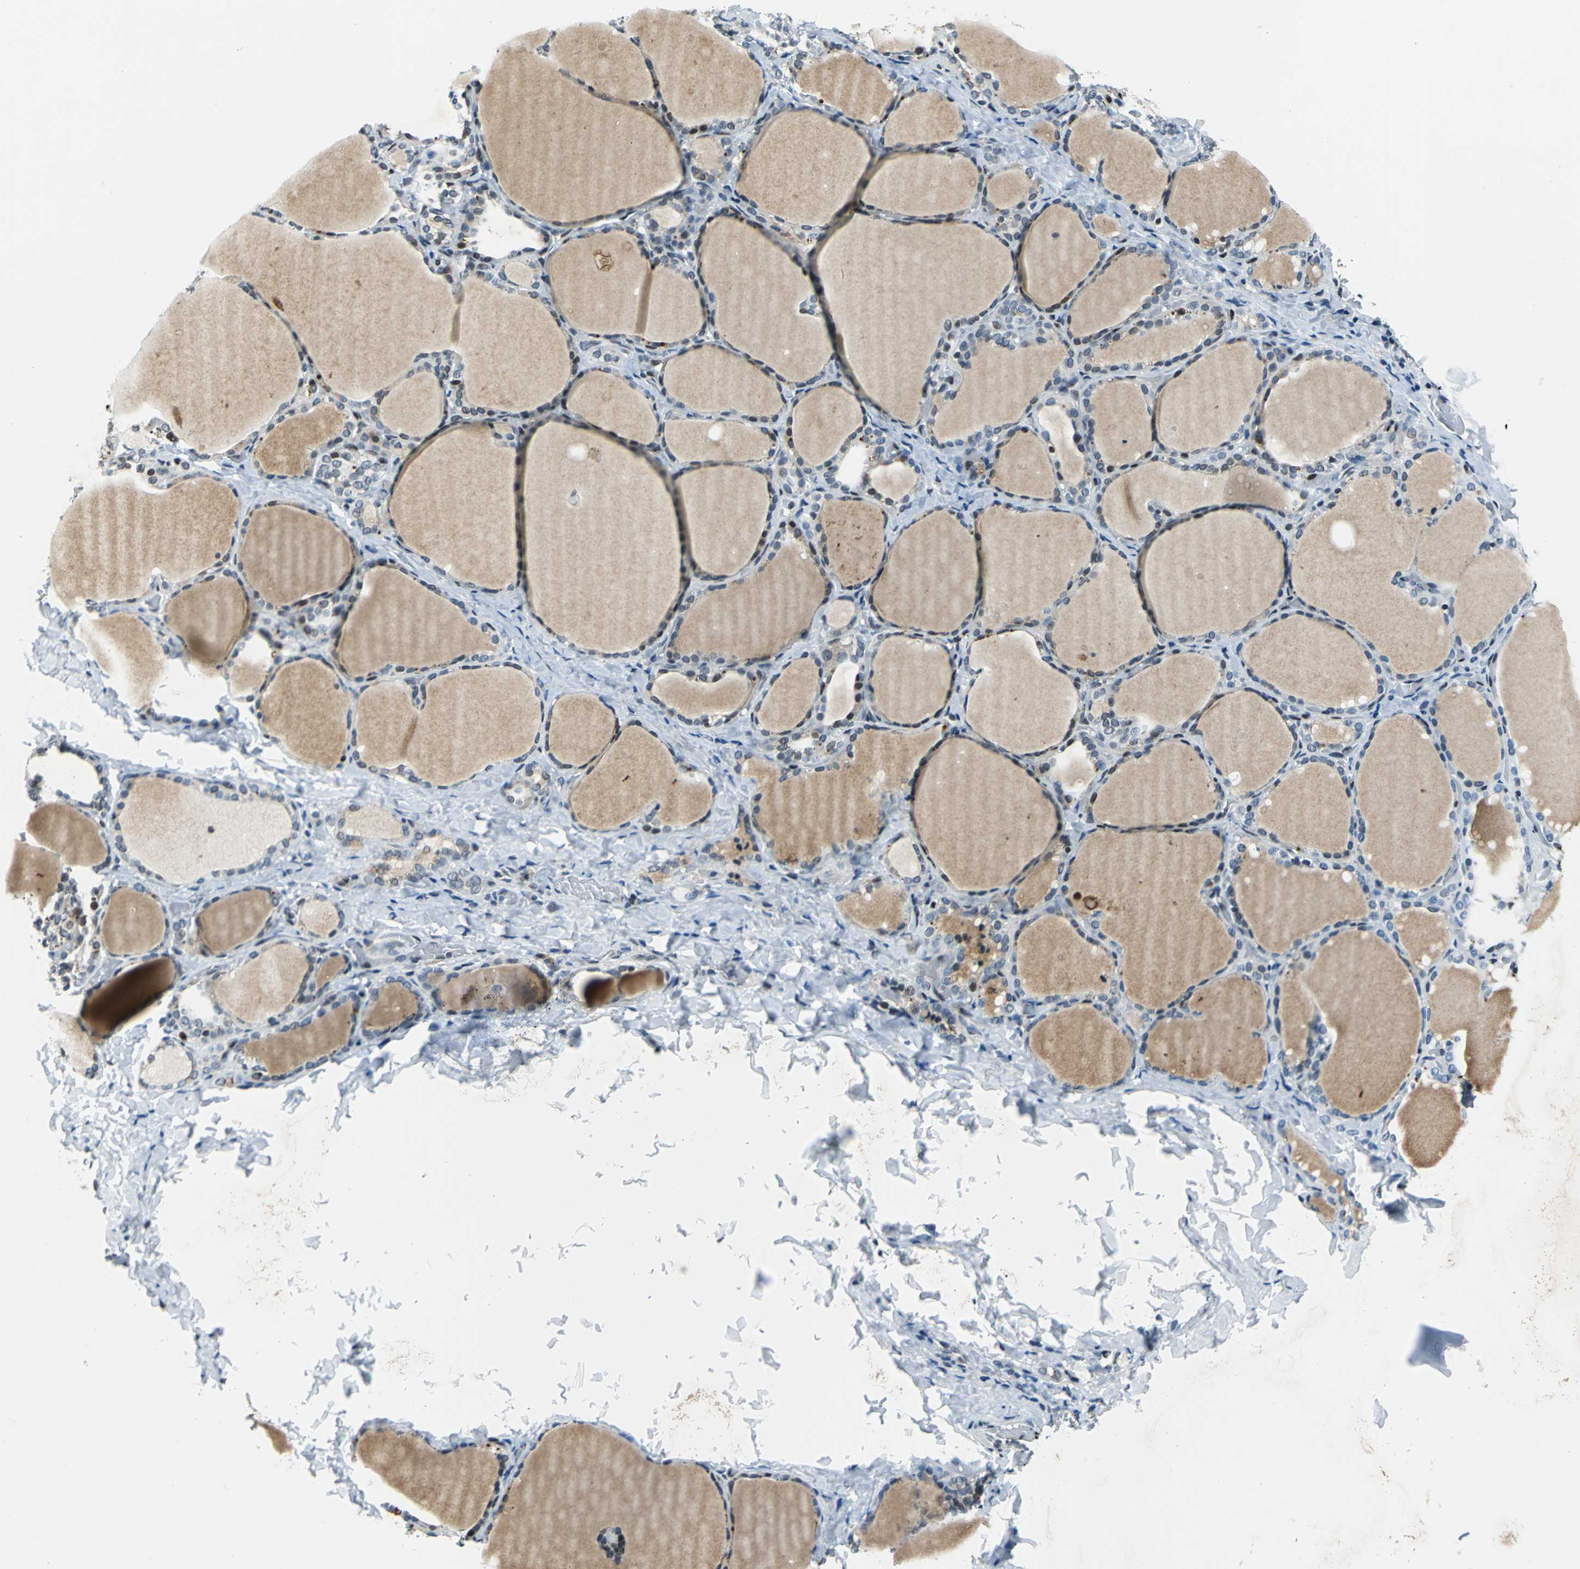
{"staining": {"intensity": "weak", "quantity": "25%-75%", "location": "cytoplasmic/membranous,nuclear"}, "tissue": "thyroid gland", "cell_type": "Glandular cells", "image_type": "normal", "snomed": [{"axis": "morphology", "description": "Normal tissue, NOS"}, {"axis": "morphology", "description": "Papillary adenocarcinoma, NOS"}, {"axis": "topography", "description": "Thyroid gland"}], "caption": "Thyroid gland stained with a brown dye demonstrates weak cytoplasmic/membranous,nuclear positive expression in approximately 25%-75% of glandular cells.", "gene": "HCFC2", "patient": {"sex": "female", "age": 30}}